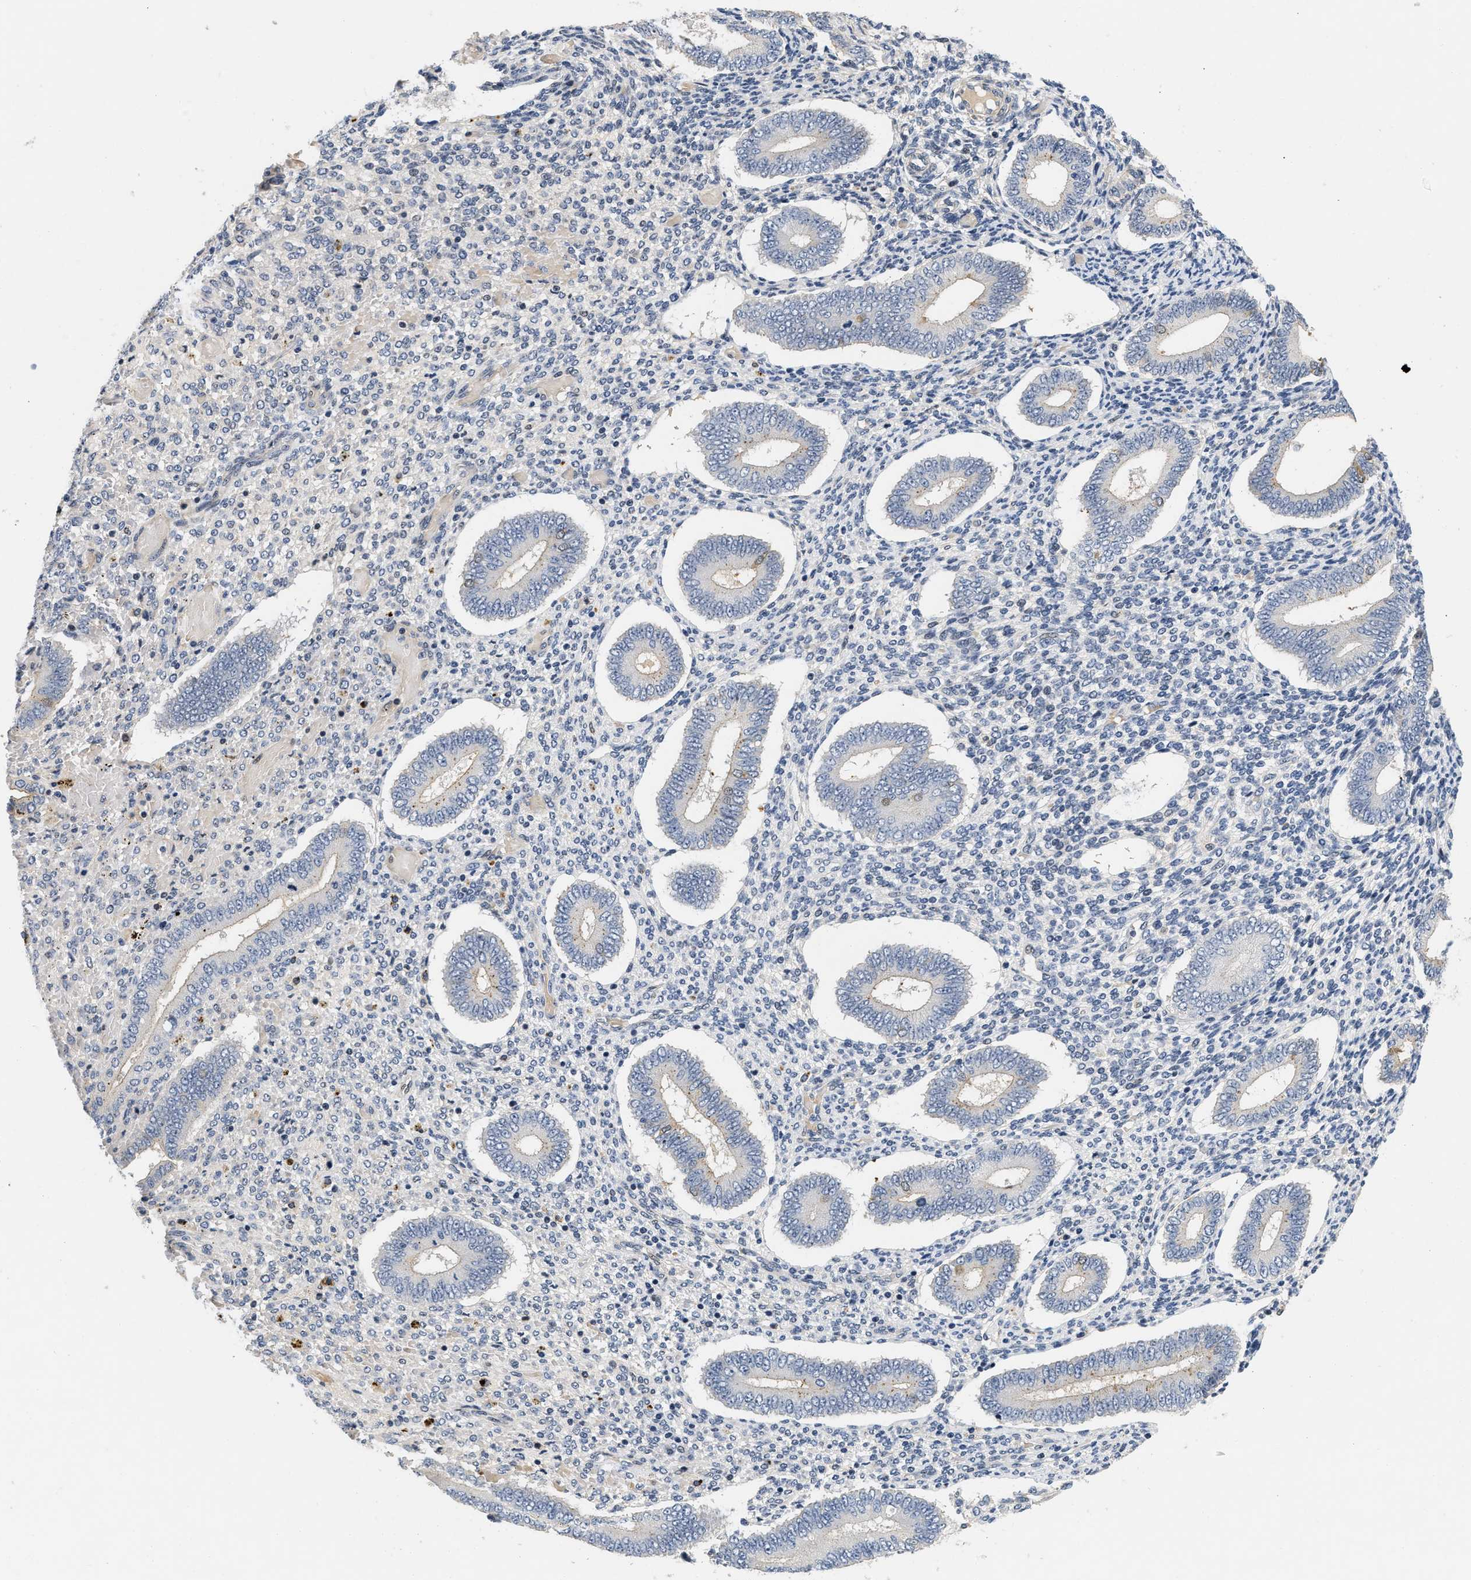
{"staining": {"intensity": "negative", "quantity": "none", "location": "none"}, "tissue": "endometrium", "cell_type": "Cells in endometrial stroma", "image_type": "normal", "snomed": [{"axis": "morphology", "description": "Normal tissue, NOS"}, {"axis": "topography", "description": "Endometrium"}], "caption": "Immunohistochemical staining of normal endometrium exhibits no significant expression in cells in endometrial stroma. (DAB (3,3'-diaminobenzidine) IHC, high magnification).", "gene": "VIP", "patient": {"sex": "female", "age": 42}}